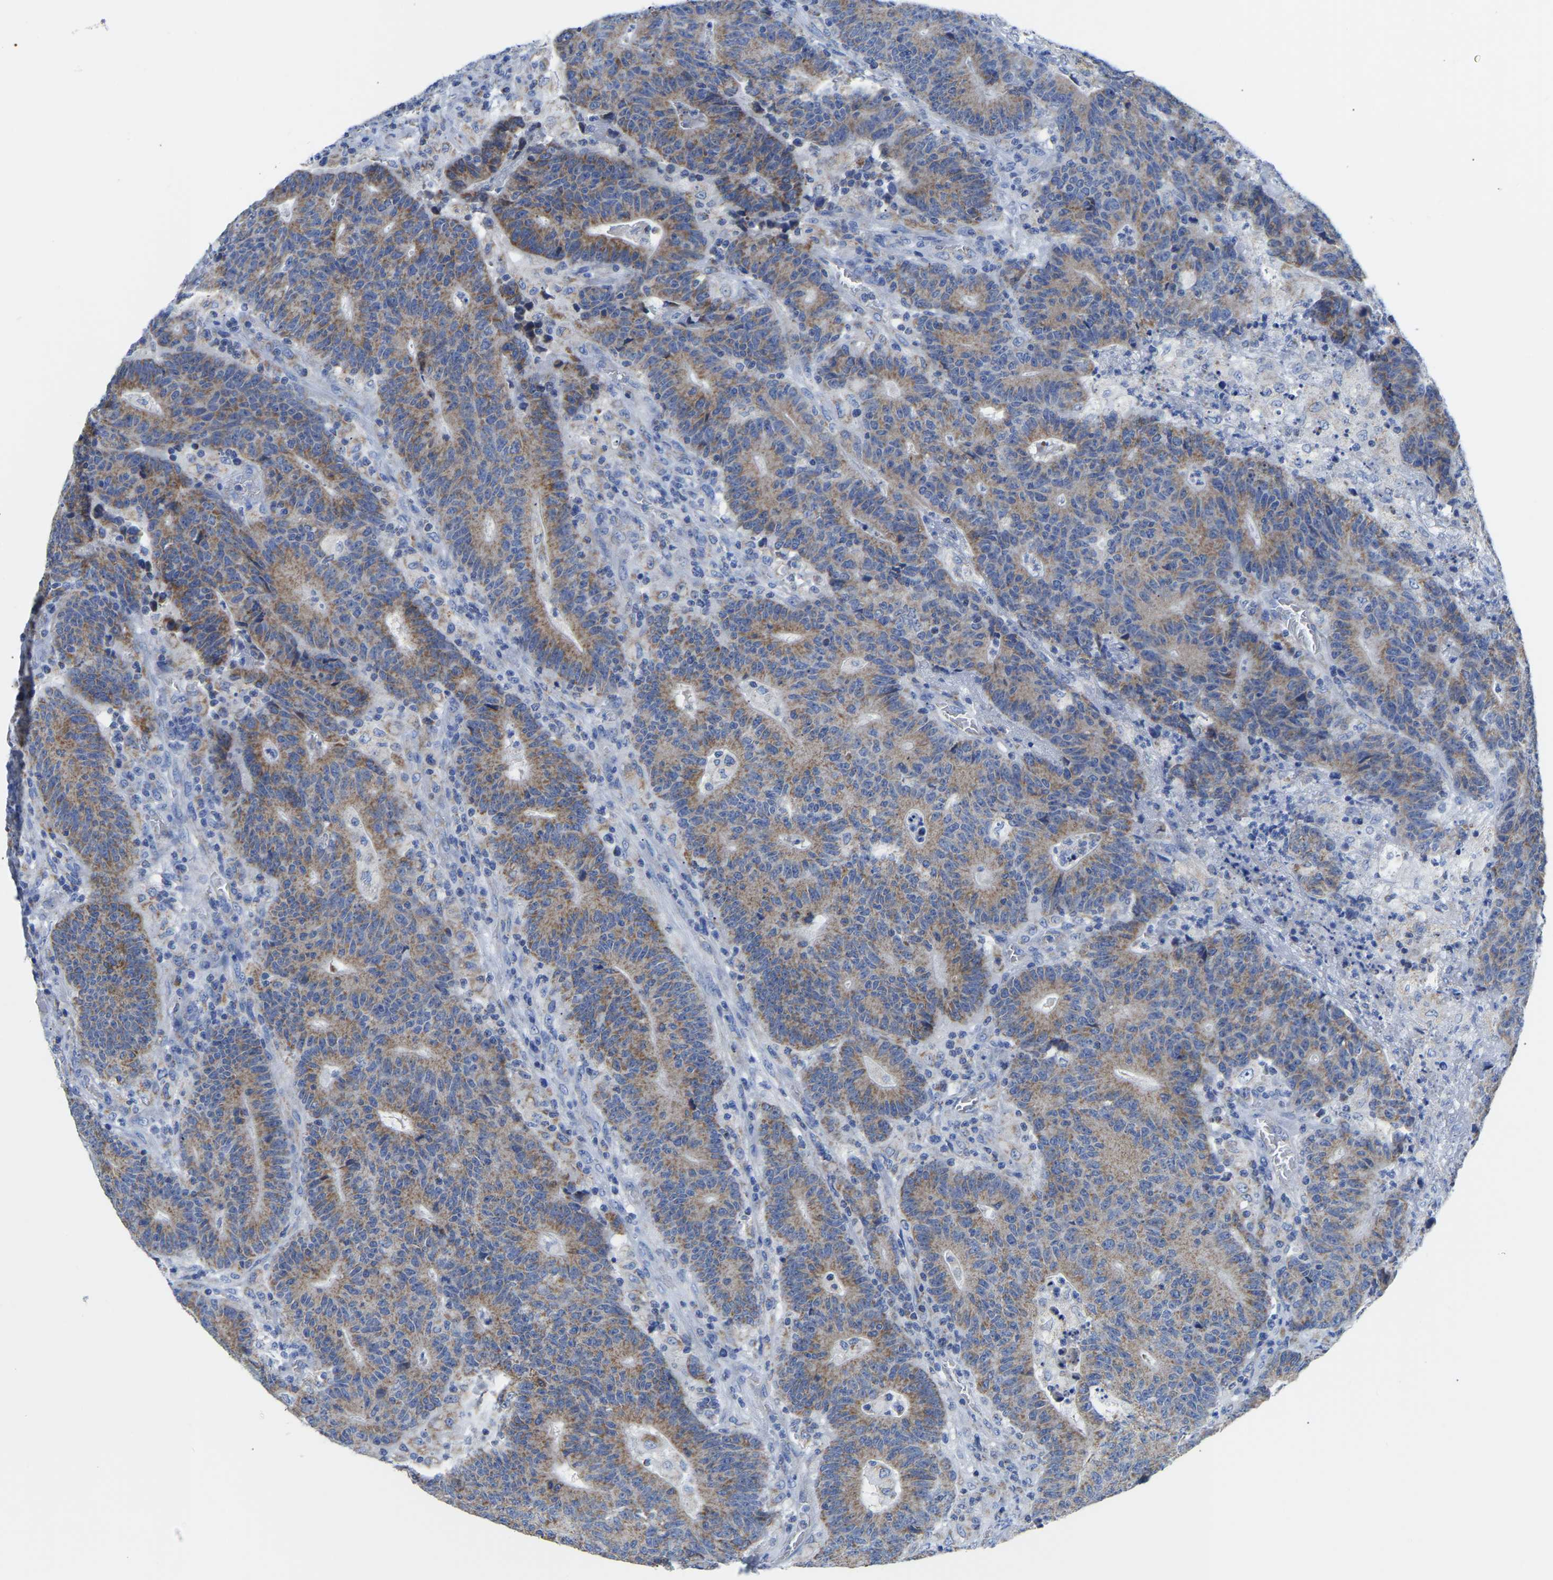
{"staining": {"intensity": "moderate", "quantity": ">75%", "location": "cytoplasmic/membranous"}, "tissue": "colorectal cancer", "cell_type": "Tumor cells", "image_type": "cancer", "snomed": [{"axis": "morphology", "description": "Normal tissue, NOS"}, {"axis": "morphology", "description": "Adenocarcinoma, NOS"}, {"axis": "topography", "description": "Colon"}], "caption": "Colorectal cancer (adenocarcinoma) tissue displays moderate cytoplasmic/membranous positivity in approximately >75% of tumor cells", "gene": "ETFA", "patient": {"sex": "female", "age": 75}}